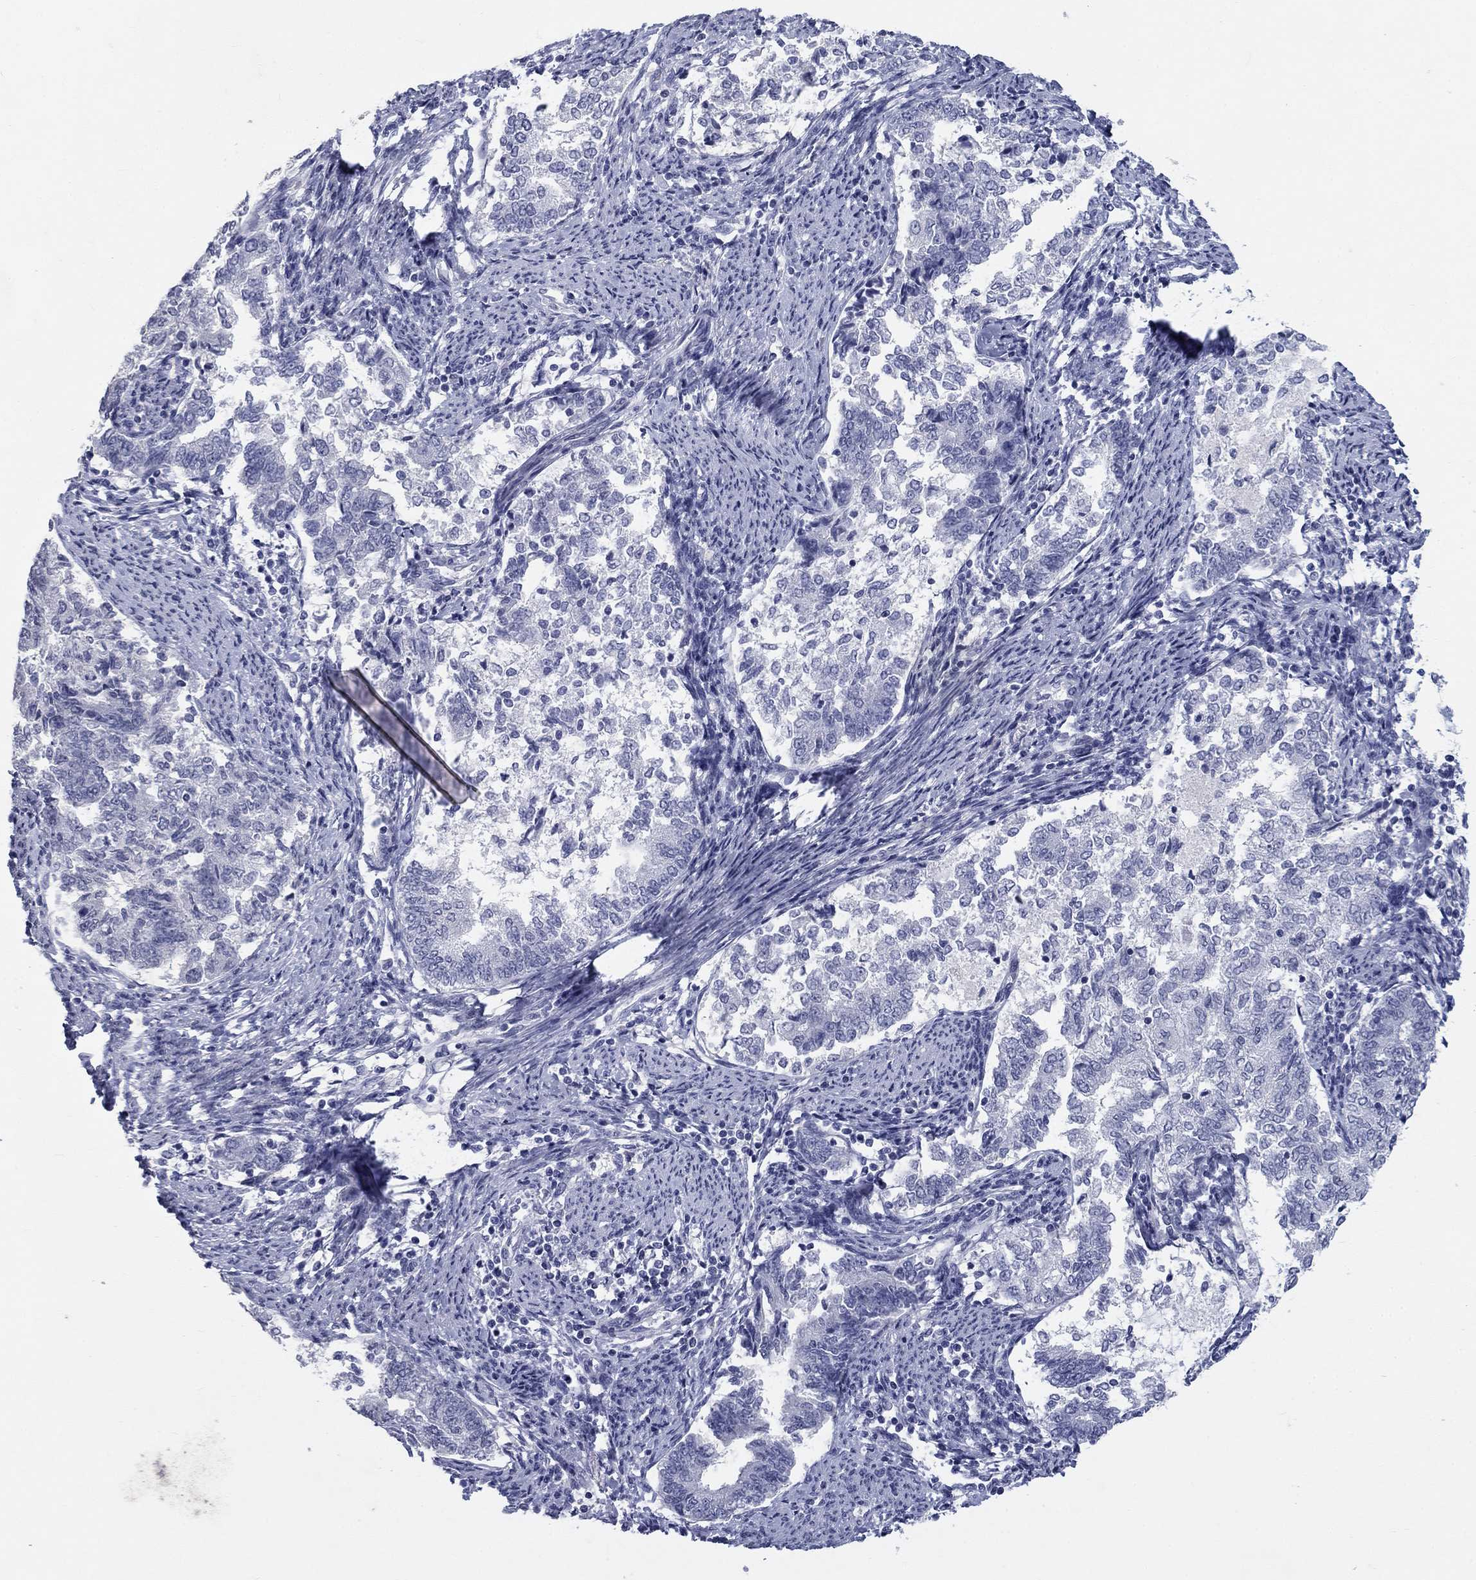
{"staining": {"intensity": "negative", "quantity": "none", "location": "none"}, "tissue": "endometrial cancer", "cell_type": "Tumor cells", "image_type": "cancer", "snomed": [{"axis": "morphology", "description": "Adenocarcinoma, NOS"}, {"axis": "topography", "description": "Endometrium"}], "caption": "This is an IHC histopathology image of endometrial cancer (adenocarcinoma). There is no staining in tumor cells.", "gene": "ELAVL4", "patient": {"sex": "female", "age": 65}}